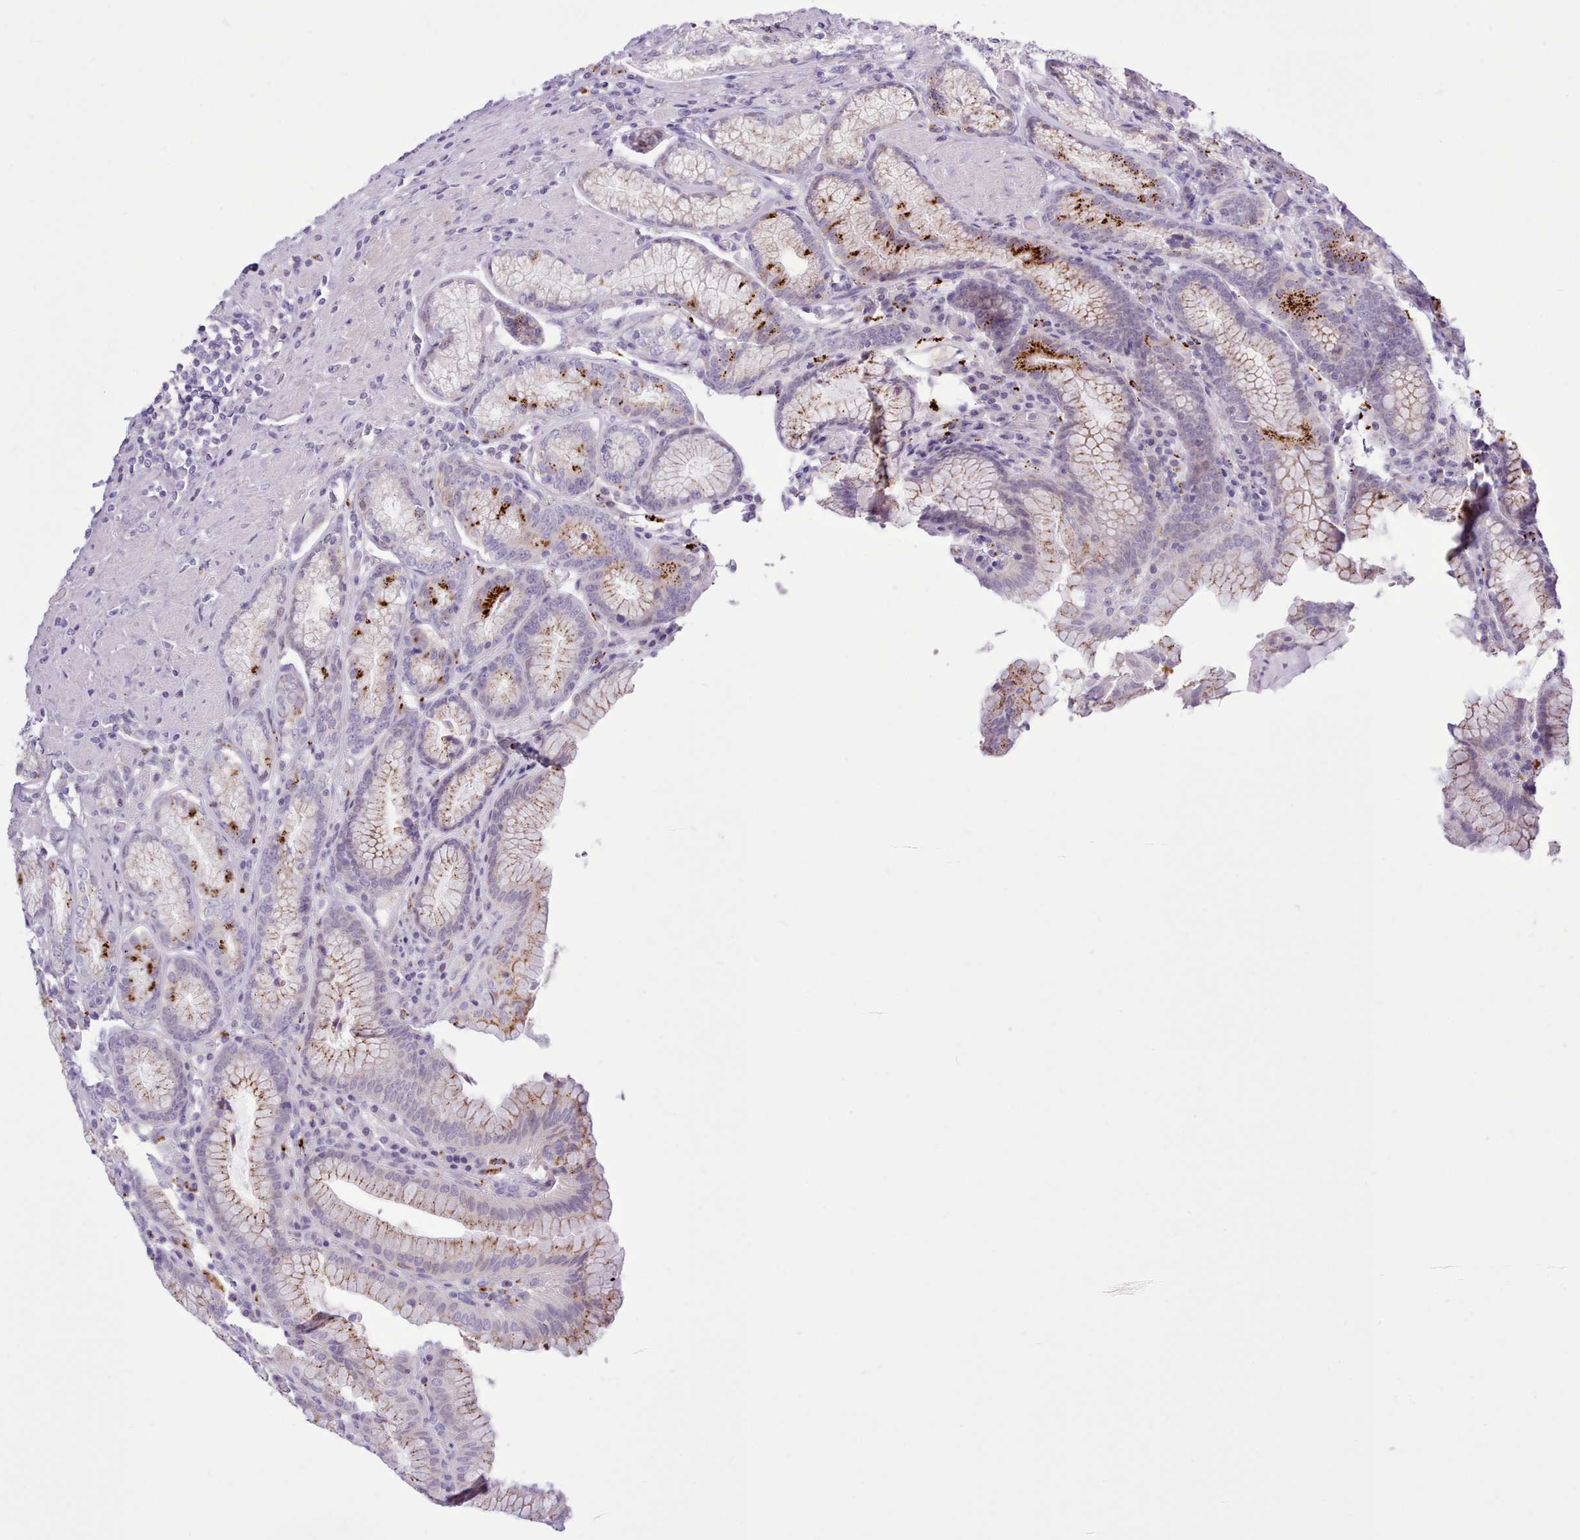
{"staining": {"intensity": "strong", "quantity": "<25%", "location": "cytoplasmic/membranous"}, "tissue": "stomach", "cell_type": "Glandular cells", "image_type": "normal", "snomed": [{"axis": "morphology", "description": "Normal tissue, NOS"}, {"axis": "topography", "description": "Stomach, upper"}, {"axis": "topography", "description": "Stomach, lower"}], "caption": "Immunohistochemical staining of unremarkable stomach exhibits strong cytoplasmic/membranous protein staining in approximately <25% of glandular cells.", "gene": "SRD5A1", "patient": {"sex": "female", "age": 76}}